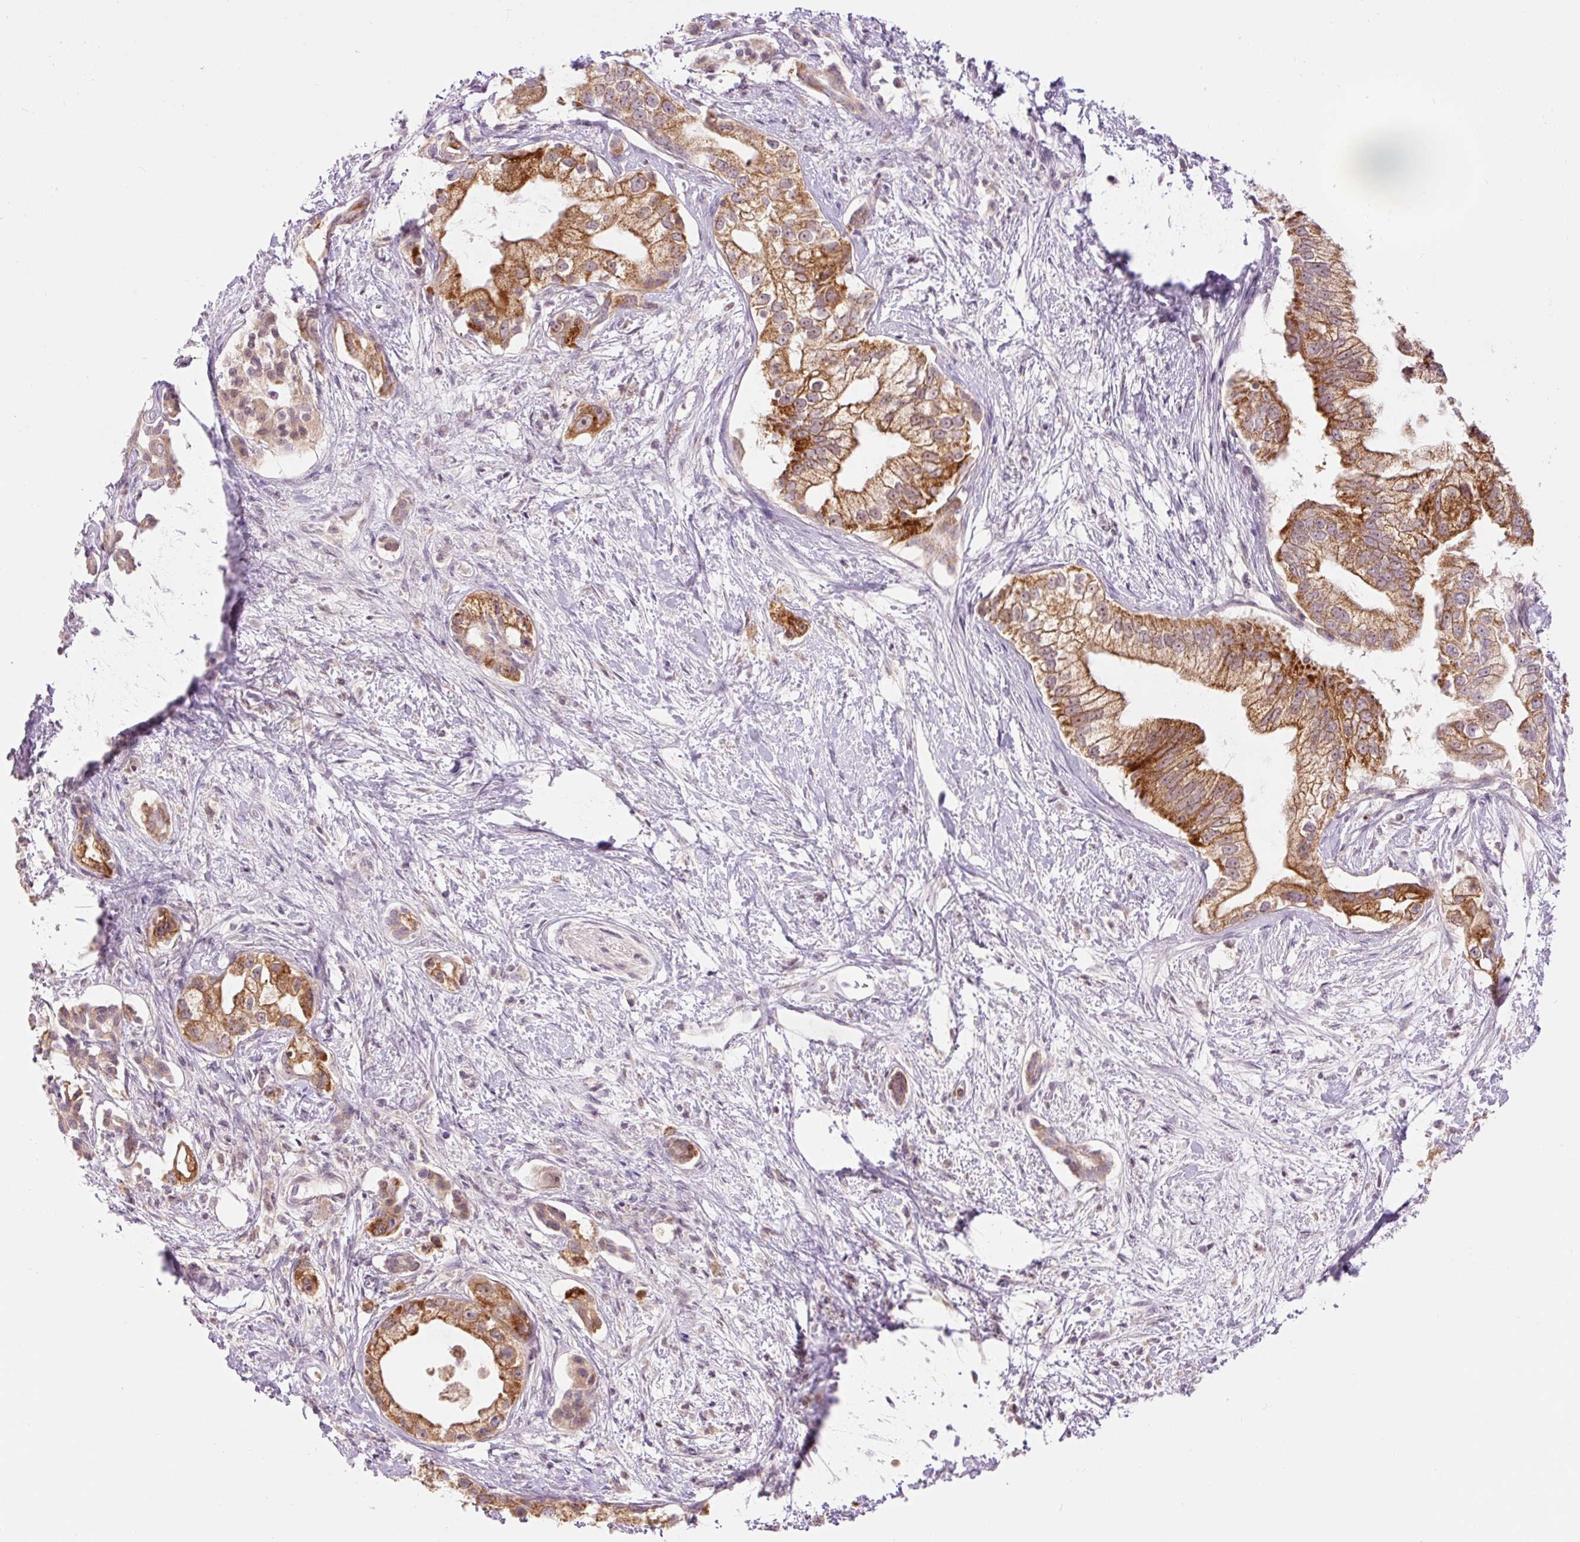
{"staining": {"intensity": "strong", "quantity": ">75%", "location": "cytoplasmic/membranous"}, "tissue": "pancreatic cancer", "cell_type": "Tumor cells", "image_type": "cancer", "snomed": [{"axis": "morphology", "description": "Adenocarcinoma, NOS"}, {"axis": "topography", "description": "Pancreas"}], "caption": "Immunohistochemical staining of pancreatic adenocarcinoma displays high levels of strong cytoplasmic/membranous protein positivity in about >75% of tumor cells.", "gene": "ABHD11", "patient": {"sex": "male", "age": 70}}